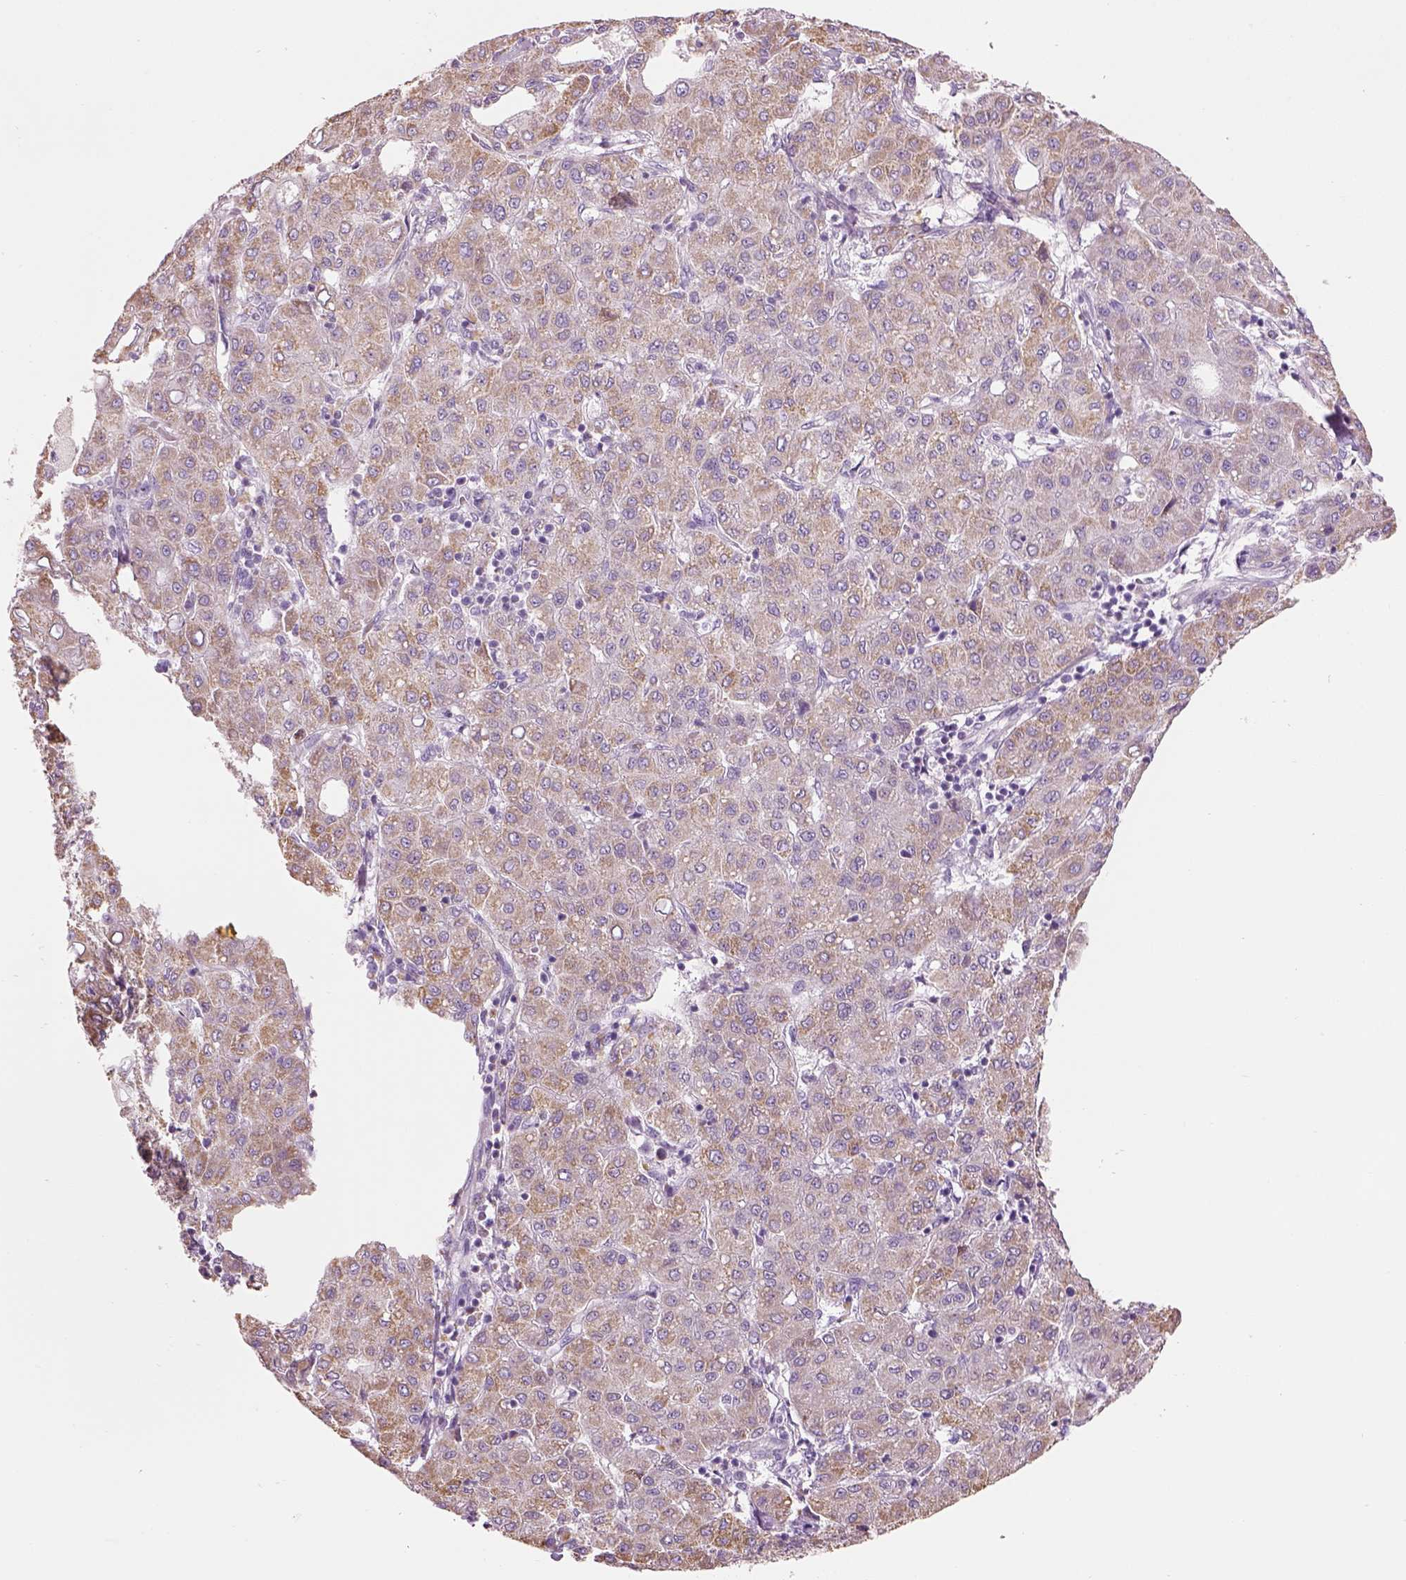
{"staining": {"intensity": "weak", "quantity": ">75%", "location": "cytoplasmic/membranous"}, "tissue": "liver cancer", "cell_type": "Tumor cells", "image_type": "cancer", "snomed": [{"axis": "morphology", "description": "Carcinoma, Hepatocellular, NOS"}, {"axis": "topography", "description": "Liver"}], "caption": "Liver cancer (hepatocellular carcinoma) was stained to show a protein in brown. There is low levels of weak cytoplasmic/membranous positivity in about >75% of tumor cells. (DAB (3,3'-diaminobenzidine) IHC with brightfield microscopy, high magnification).", "gene": "IFT52", "patient": {"sex": "male", "age": 65}}